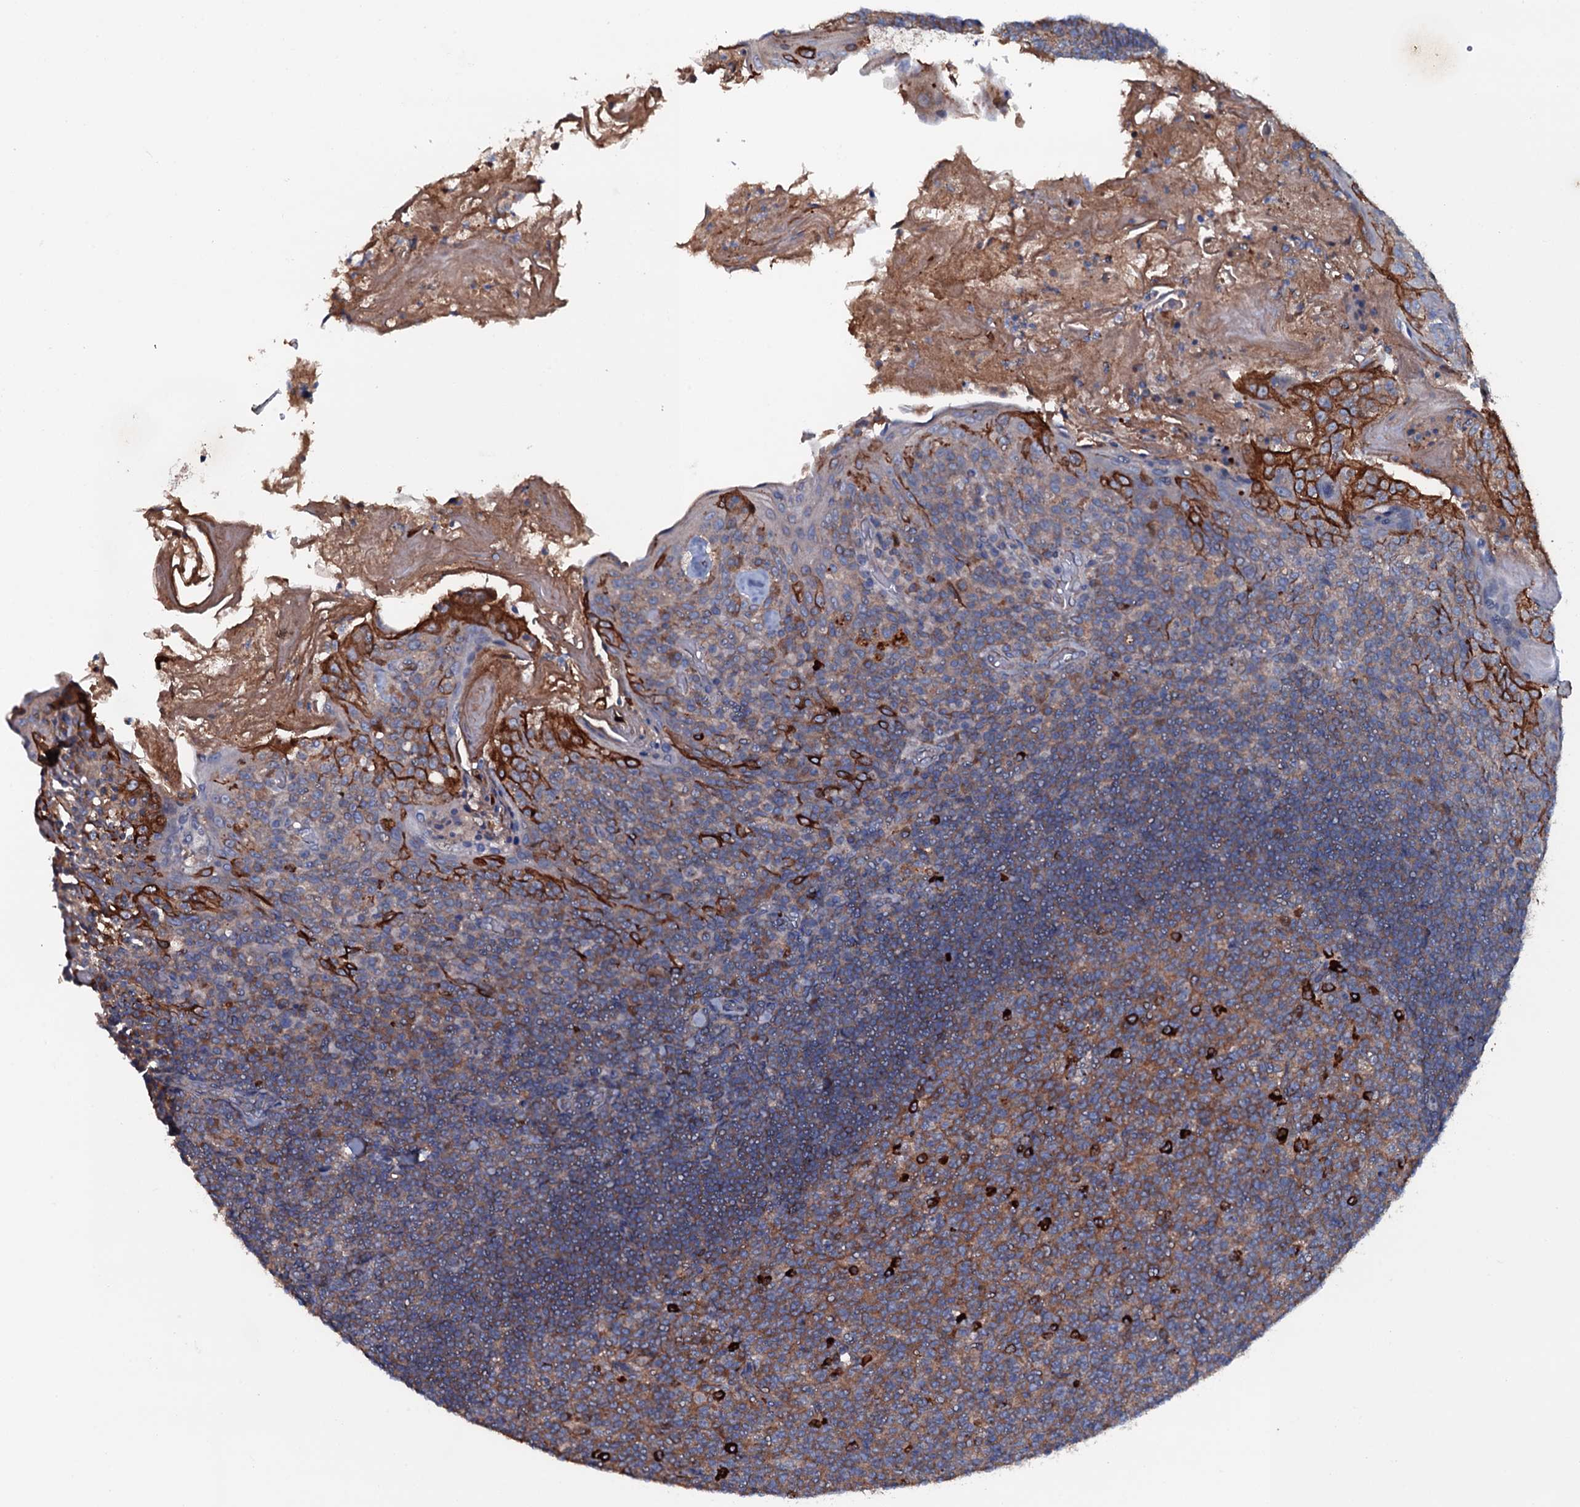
{"staining": {"intensity": "moderate", "quantity": ">75%", "location": "cytoplasmic/membranous"}, "tissue": "tonsil", "cell_type": "Germinal center cells", "image_type": "normal", "snomed": [{"axis": "morphology", "description": "Normal tissue, NOS"}, {"axis": "topography", "description": "Tonsil"}], "caption": "Germinal center cells exhibit medium levels of moderate cytoplasmic/membranous staining in about >75% of cells in benign human tonsil. (DAB (3,3'-diaminobenzidine) IHC with brightfield microscopy, high magnification).", "gene": "NEK1", "patient": {"sex": "female", "age": 10}}